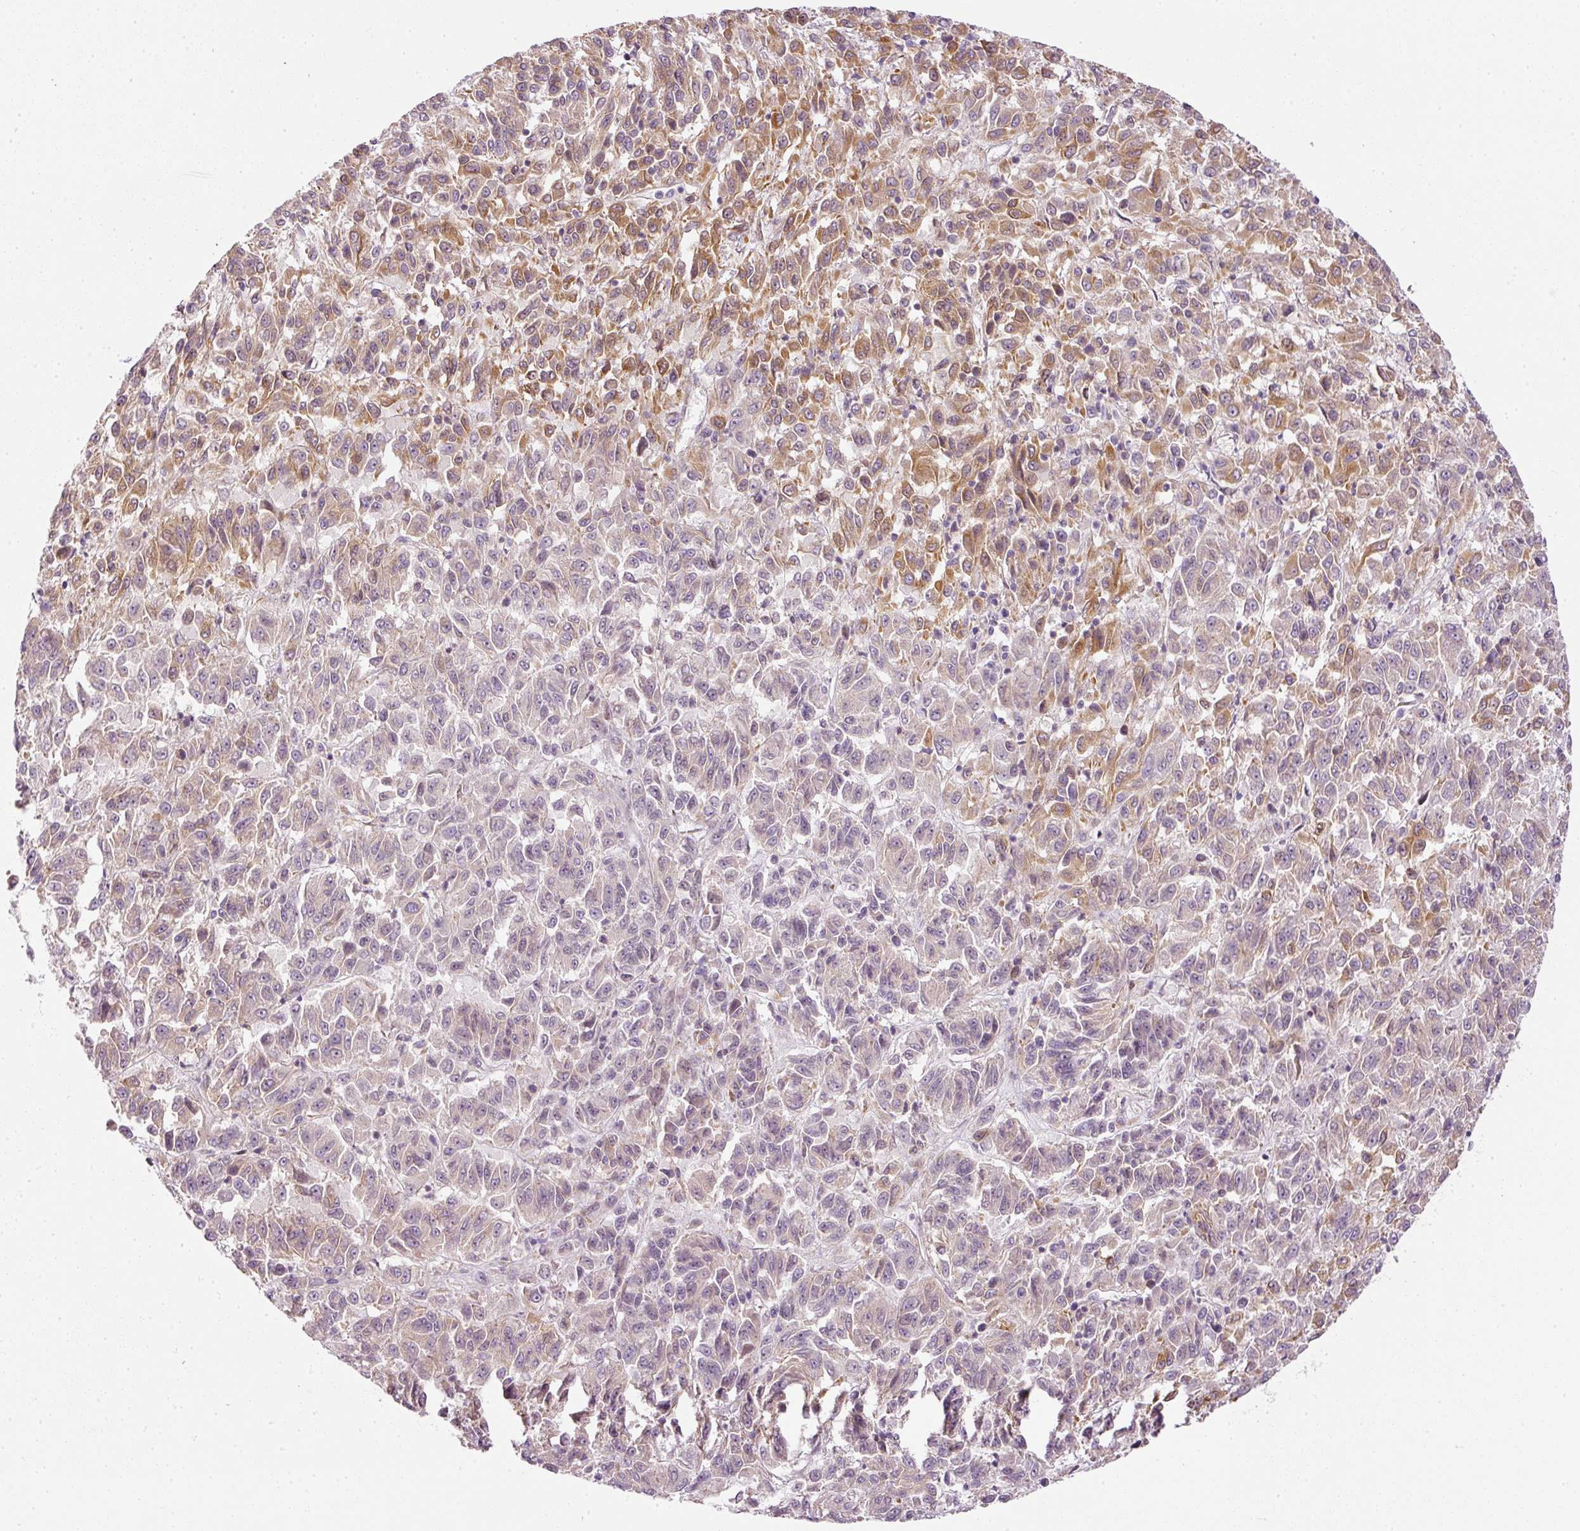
{"staining": {"intensity": "moderate", "quantity": "25%-75%", "location": "cytoplasmic/membranous"}, "tissue": "melanoma", "cell_type": "Tumor cells", "image_type": "cancer", "snomed": [{"axis": "morphology", "description": "Malignant melanoma, Metastatic site"}, {"axis": "topography", "description": "Lung"}], "caption": "Moderate cytoplasmic/membranous staining for a protein is seen in approximately 25%-75% of tumor cells of malignant melanoma (metastatic site) using immunohistochemistry (IHC).", "gene": "TBC1D2B", "patient": {"sex": "male", "age": 64}}